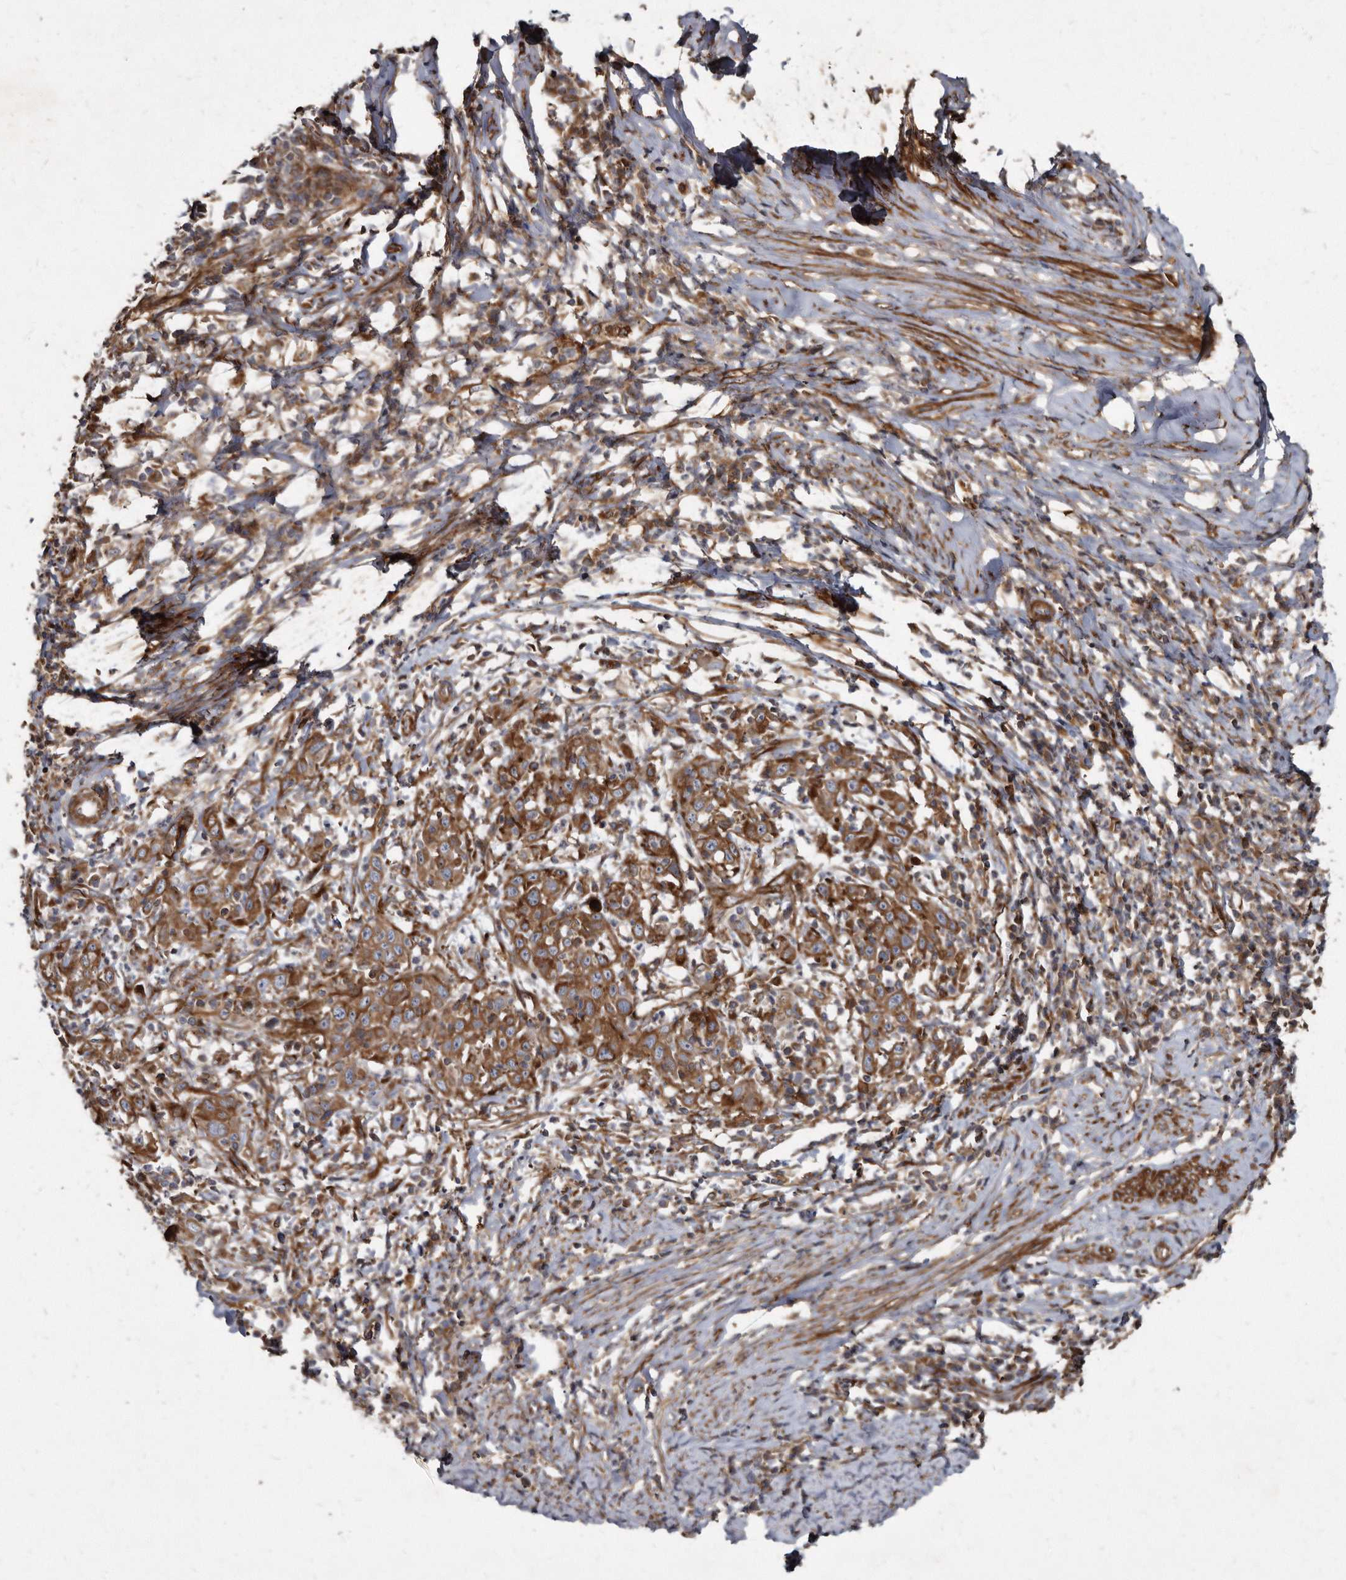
{"staining": {"intensity": "moderate", "quantity": ">75%", "location": "cytoplasmic/membranous"}, "tissue": "cervical cancer", "cell_type": "Tumor cells", "image_type": "cancer", "snomed": [{"axis": "morphology", "description": "Squamous cell carcinoma, NOS"}, {"axis": "topography", "description": "Cervix"}], "caption": "An immunohistochemistry (IHC) photomicrograph of neoplastic tissue is shown. Protein staining in brown shows moderate cytoplasmic/membranous positivity in cervical cancer within tumor cells. The staining was performed using DAB (3,3'-diaminobenzidine), with brown indicating positive protein expression. Nuclei are stained blue with hematoxylin.", "gene": "KCTD20", "patient": {"sex": "female", "age": 46}}